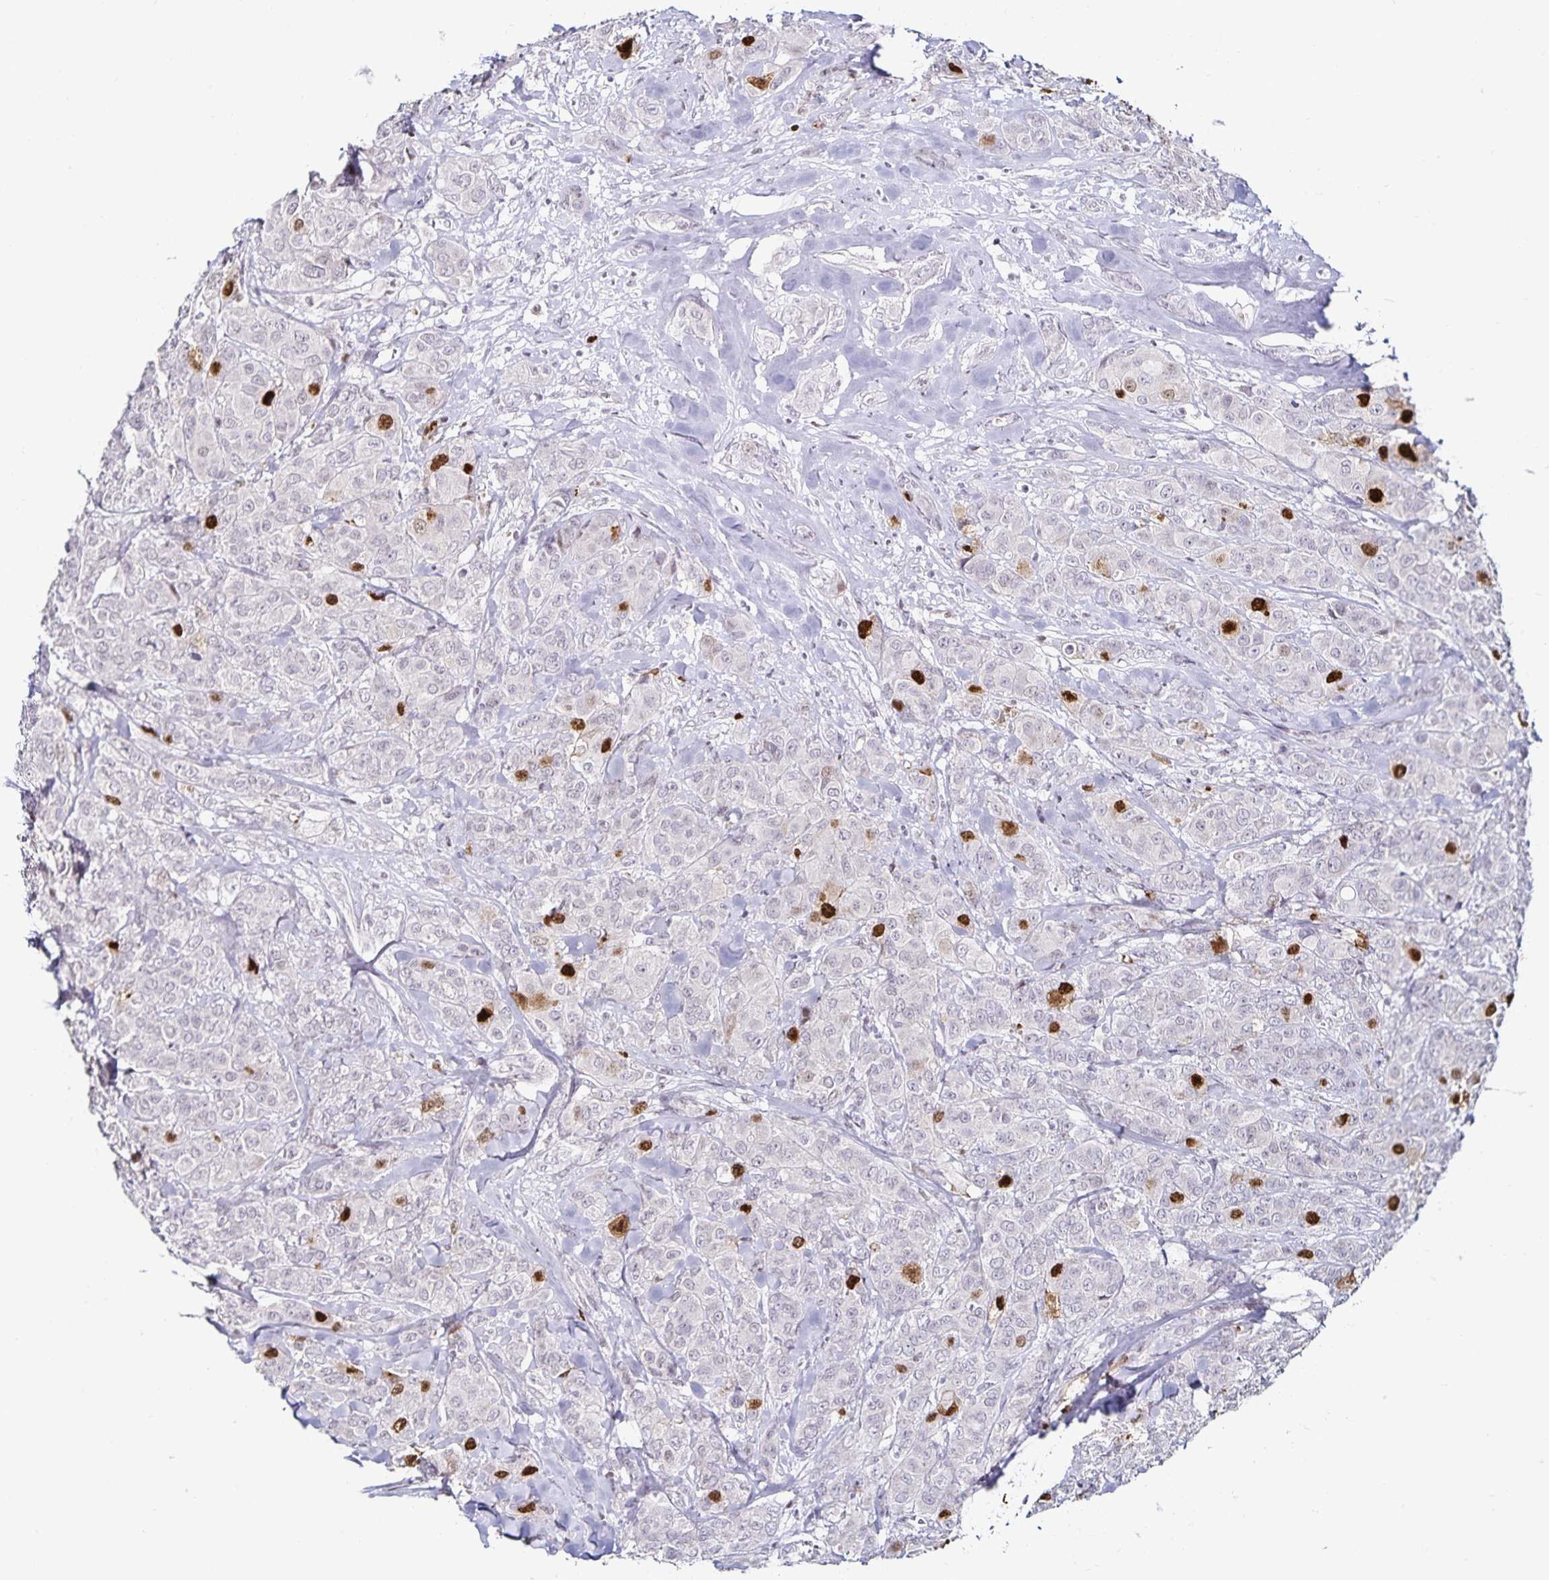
{"staining": {"intensity": "strong", "quantity": "<25%", "location": "nuclear"}, "tissue": "breast cancer", "cell_type": "Tumor cells", "image_type": "cancer", "snomed": [{"axis": "morphology", "description": "Normal tissue, NOS"}, {"axis": "morphology", "description": "Duct carcinoma"}, {"axis": "topography", "description": "Breast"}], "caption": "Tumor cells show strong nuclear positivity in about <25% of cells in infiltrating ductal carcinoma (breast). (DAB (3,3'-diaminobenzidine) IHC with brightfield microscopy, high magnification).", "gene": "ANLN", "patient": {"sex": "female", "age": 43}}